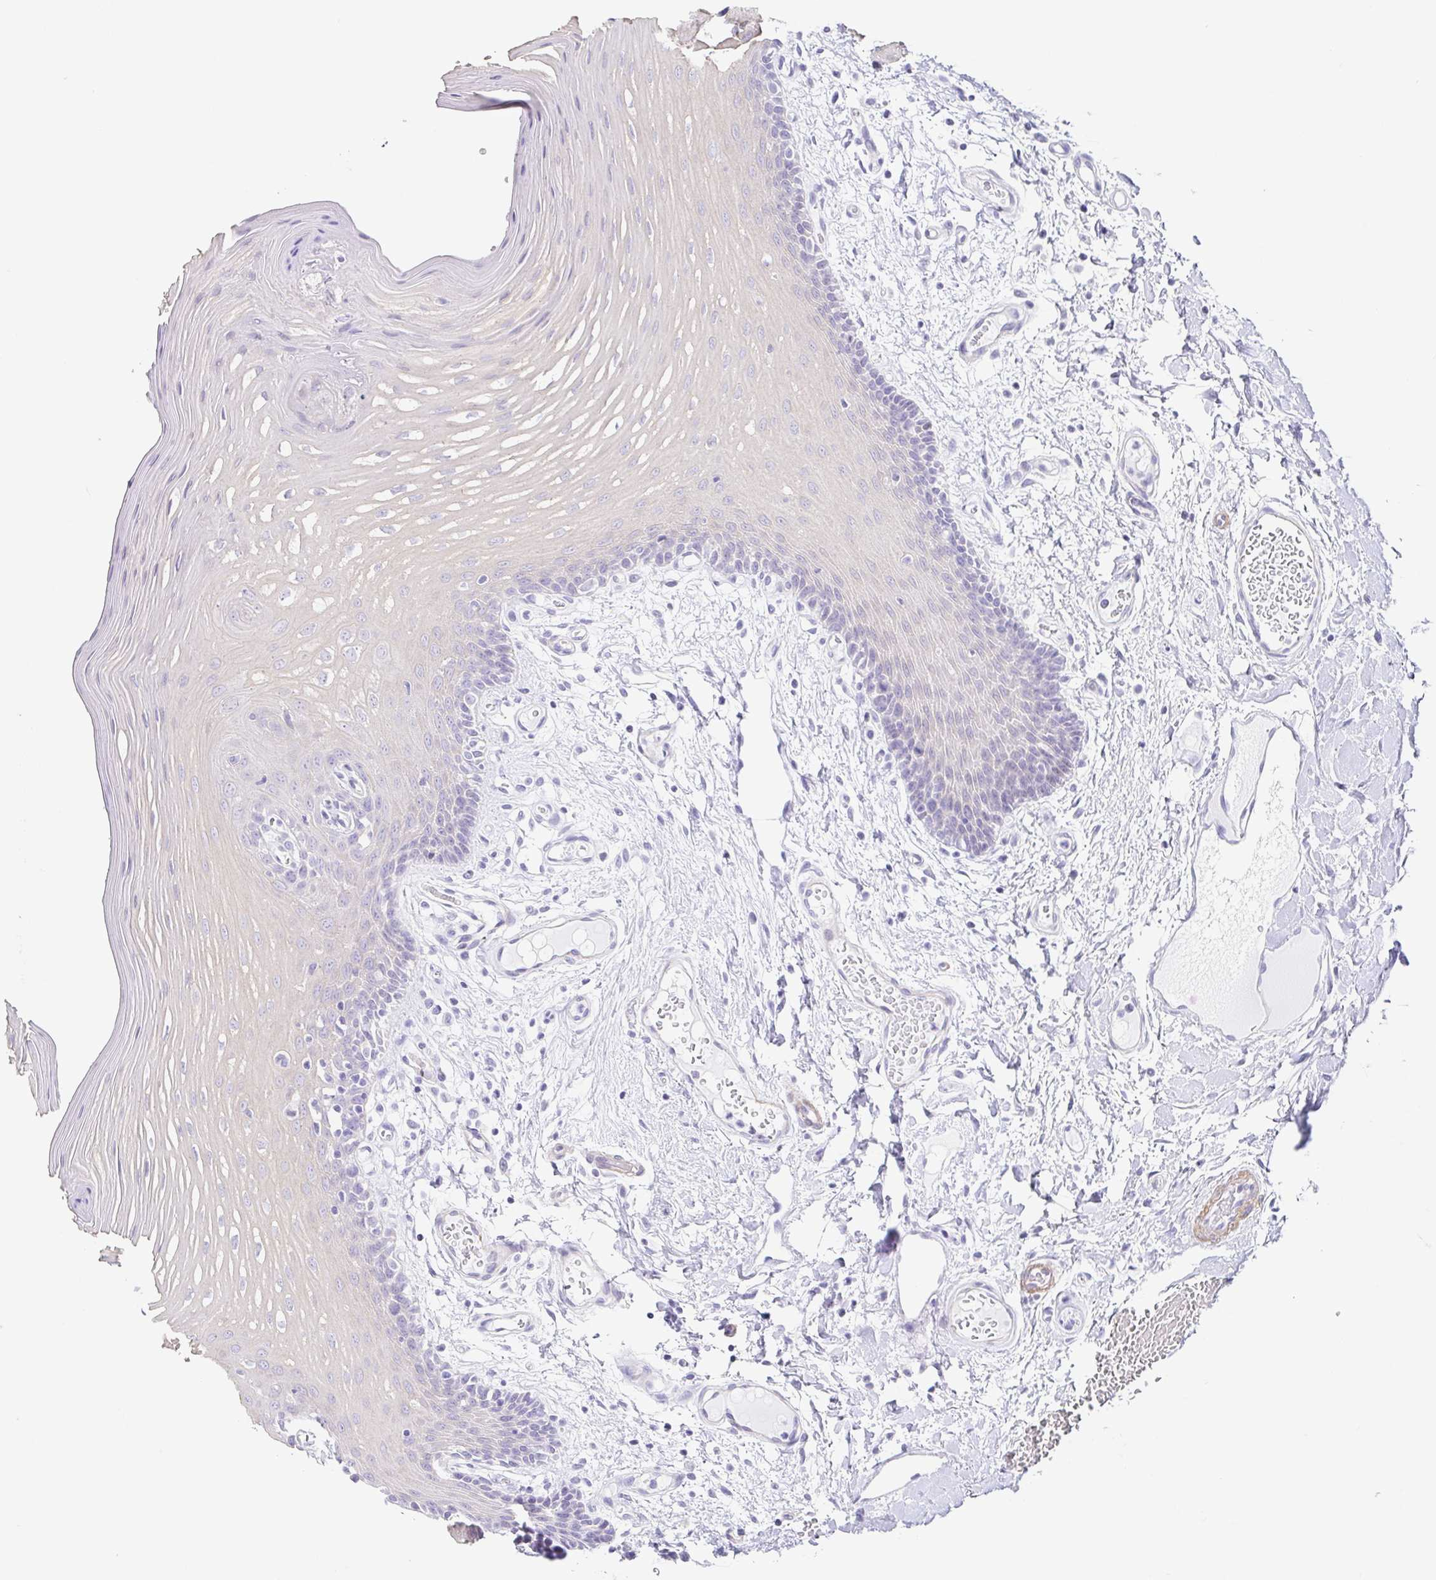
{"staining": {"intensity": "negative", "quantity": "none", "location": "none"}, "tissue": "oral mucosa", "cell_type": "Squamous epithelial cells", "image_type": "normal", "snomed": [{"axis": "morphology", "description": "Normal tissue, NOS"}, {"axis": "topography", "description": "Oral tissue"}, {"axis": "topography", "description": "Tounge, NOS"}], "caption": "Squamous epithelial cells are negative for protein expression in normal human oral mucosa. (Brightfield microscopy of DAB IHC at high magnification).", "gene": "DCAF17", "patient": {"sex": "female", "age": 60}}